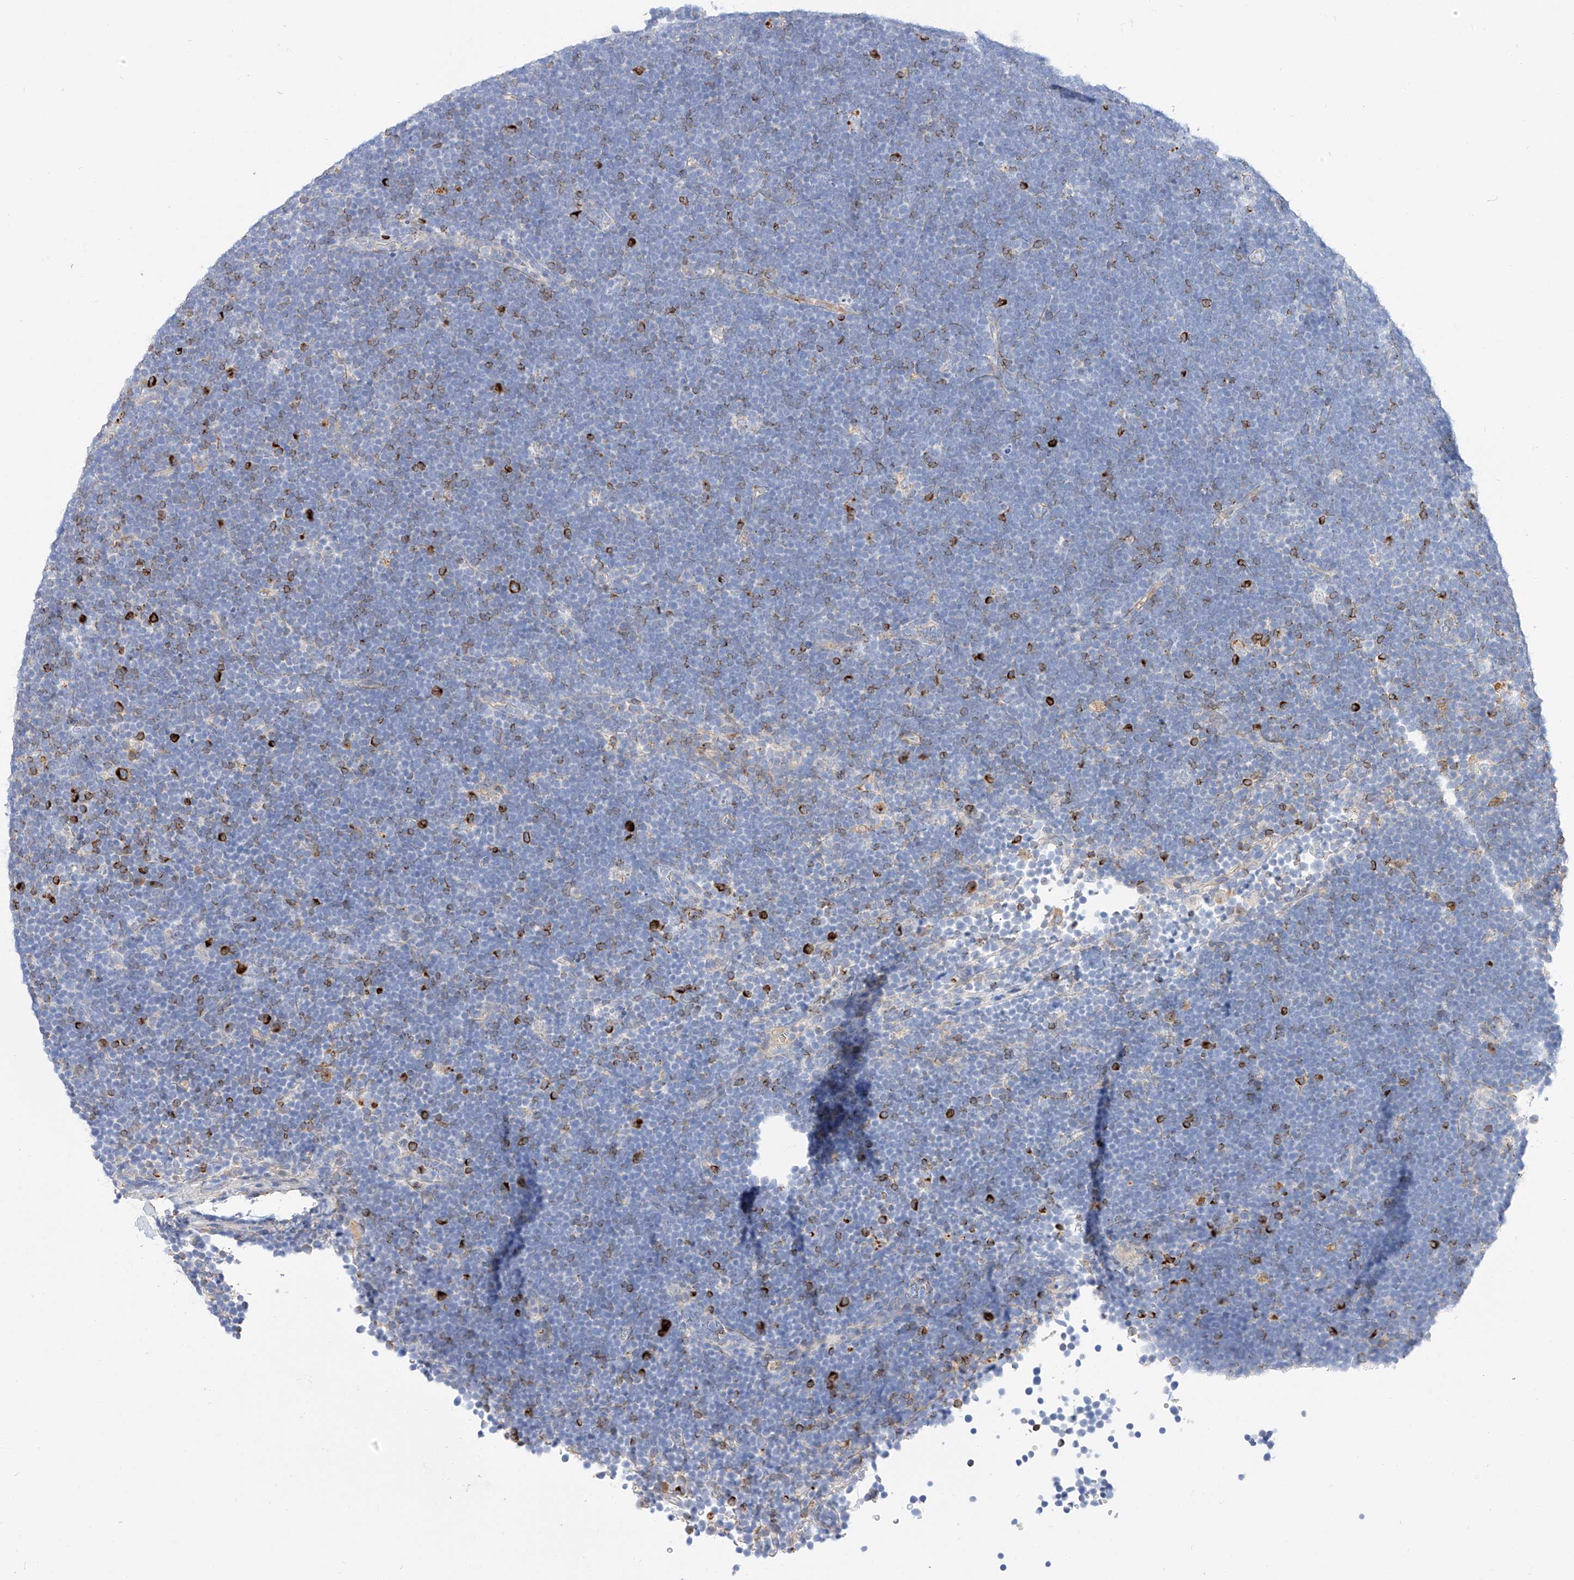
{"staining": {"intensity": "negative", "quantity": "none", "location": "none"}, "tissue": "lymphoma", "cell_type": "Tumor cells", "image_type": "cancer", "snomed": [{"axis": "morphology", "description": "Malignant lymphoma, non-Hodgkin's type, High grade"}, {"axis": "topography", "description": "Lymph node"}], "caption": "This is a image of immunohistochemistry (IHC) staining of high-grade malignant lymphoma, non-Hodgkin's type, which shows no positivity in tumor cells. Brightfield microscopy of IHC stained with DAB (brown) and hematoxylin (blue), captured at high magnification.", "gene": "MAP7", "patient": {"sex": "male", "age": 13}}